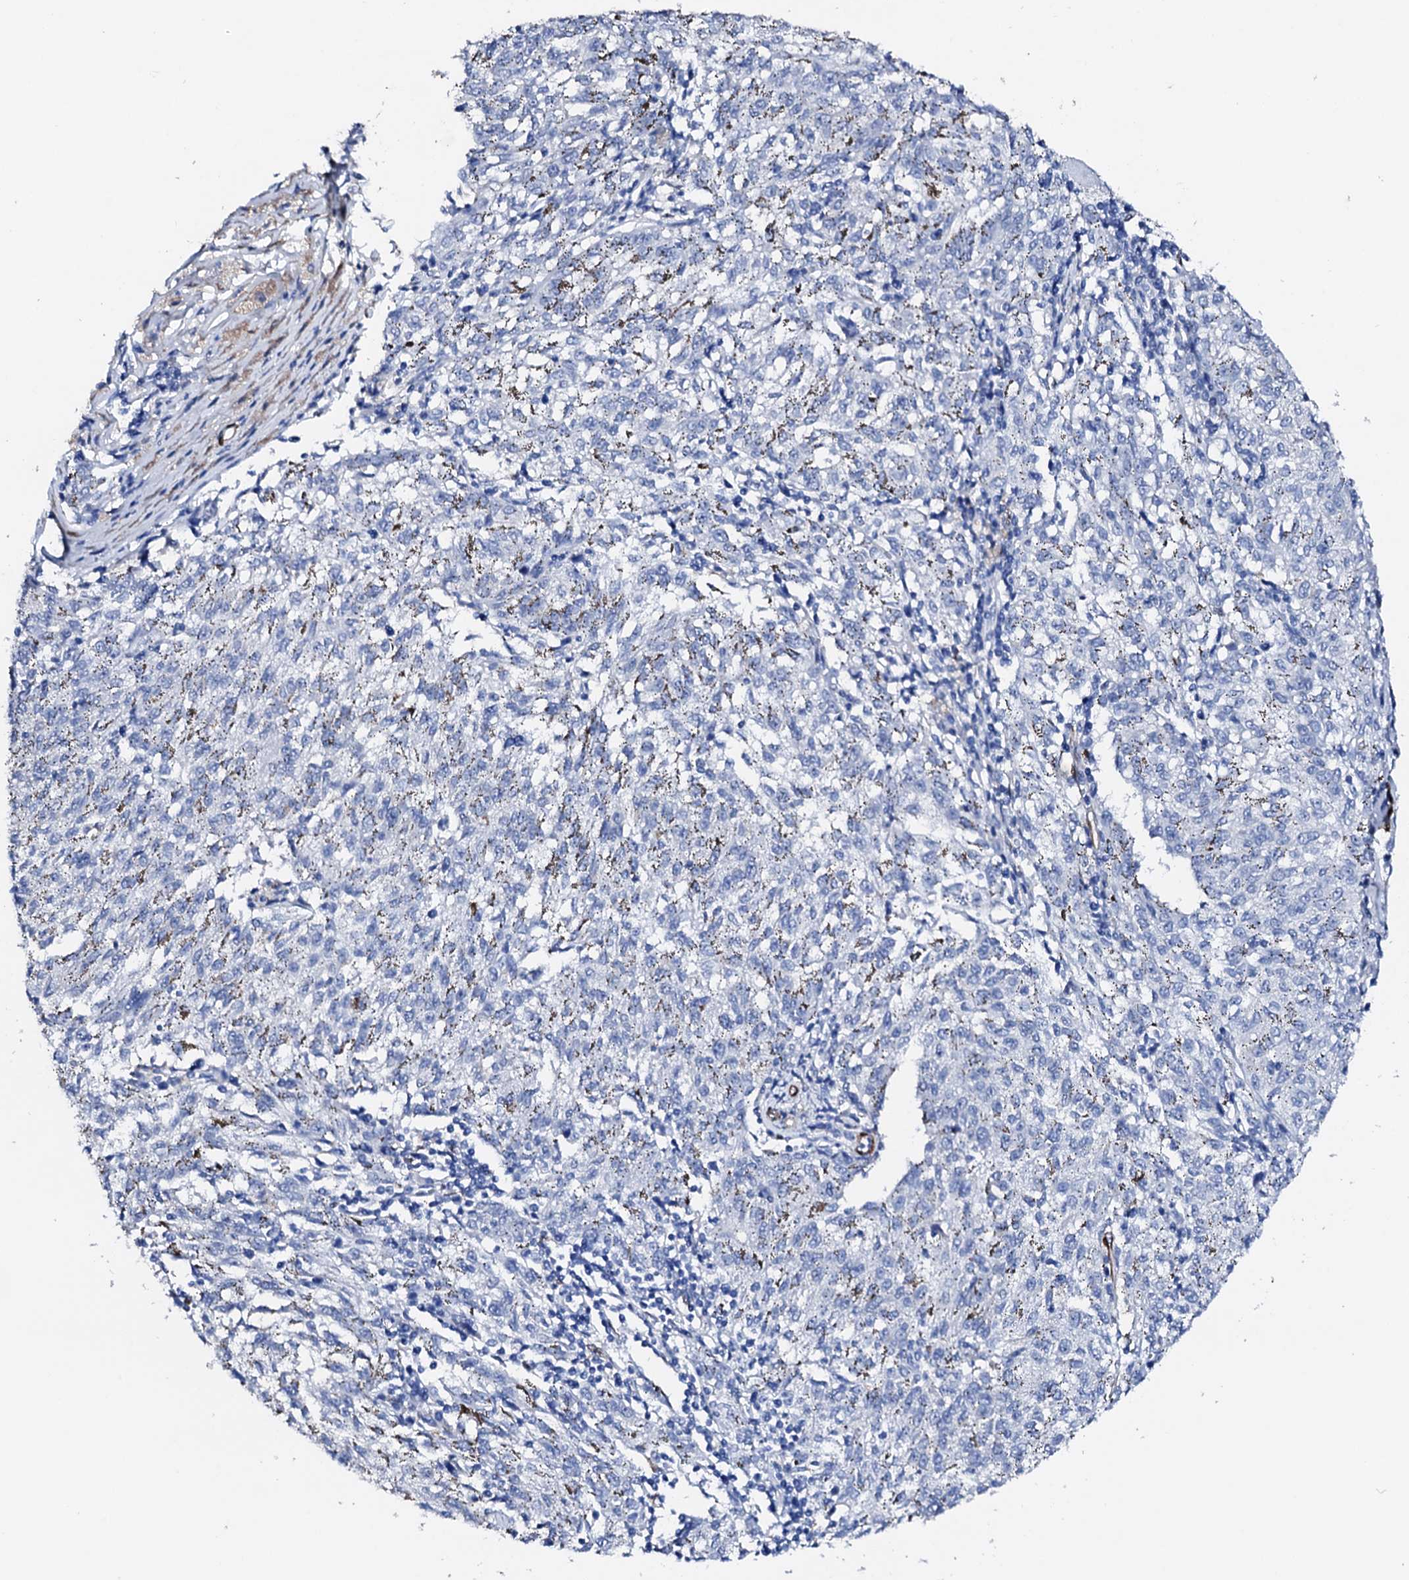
{"staining": {"intensity": "negative", "quantity": "none", "location": "none"}, "tissue": "melanoma", "cell_type": "Tumor cells", "image_type": "cancer", "snomed": [{"axis": "morphology", "description": "Malignant melanoma, NOS"}, {"axis": "topography", "description": "Skin"}], "caption": "IHC image of neoplastic tissue: melanoma stained with DAB (3,3'-diaminobenzidine) displays no significant protein staining in tumor cells.", "gene": "NRIP2", "patient": {"sex": "female", "age": 72}}